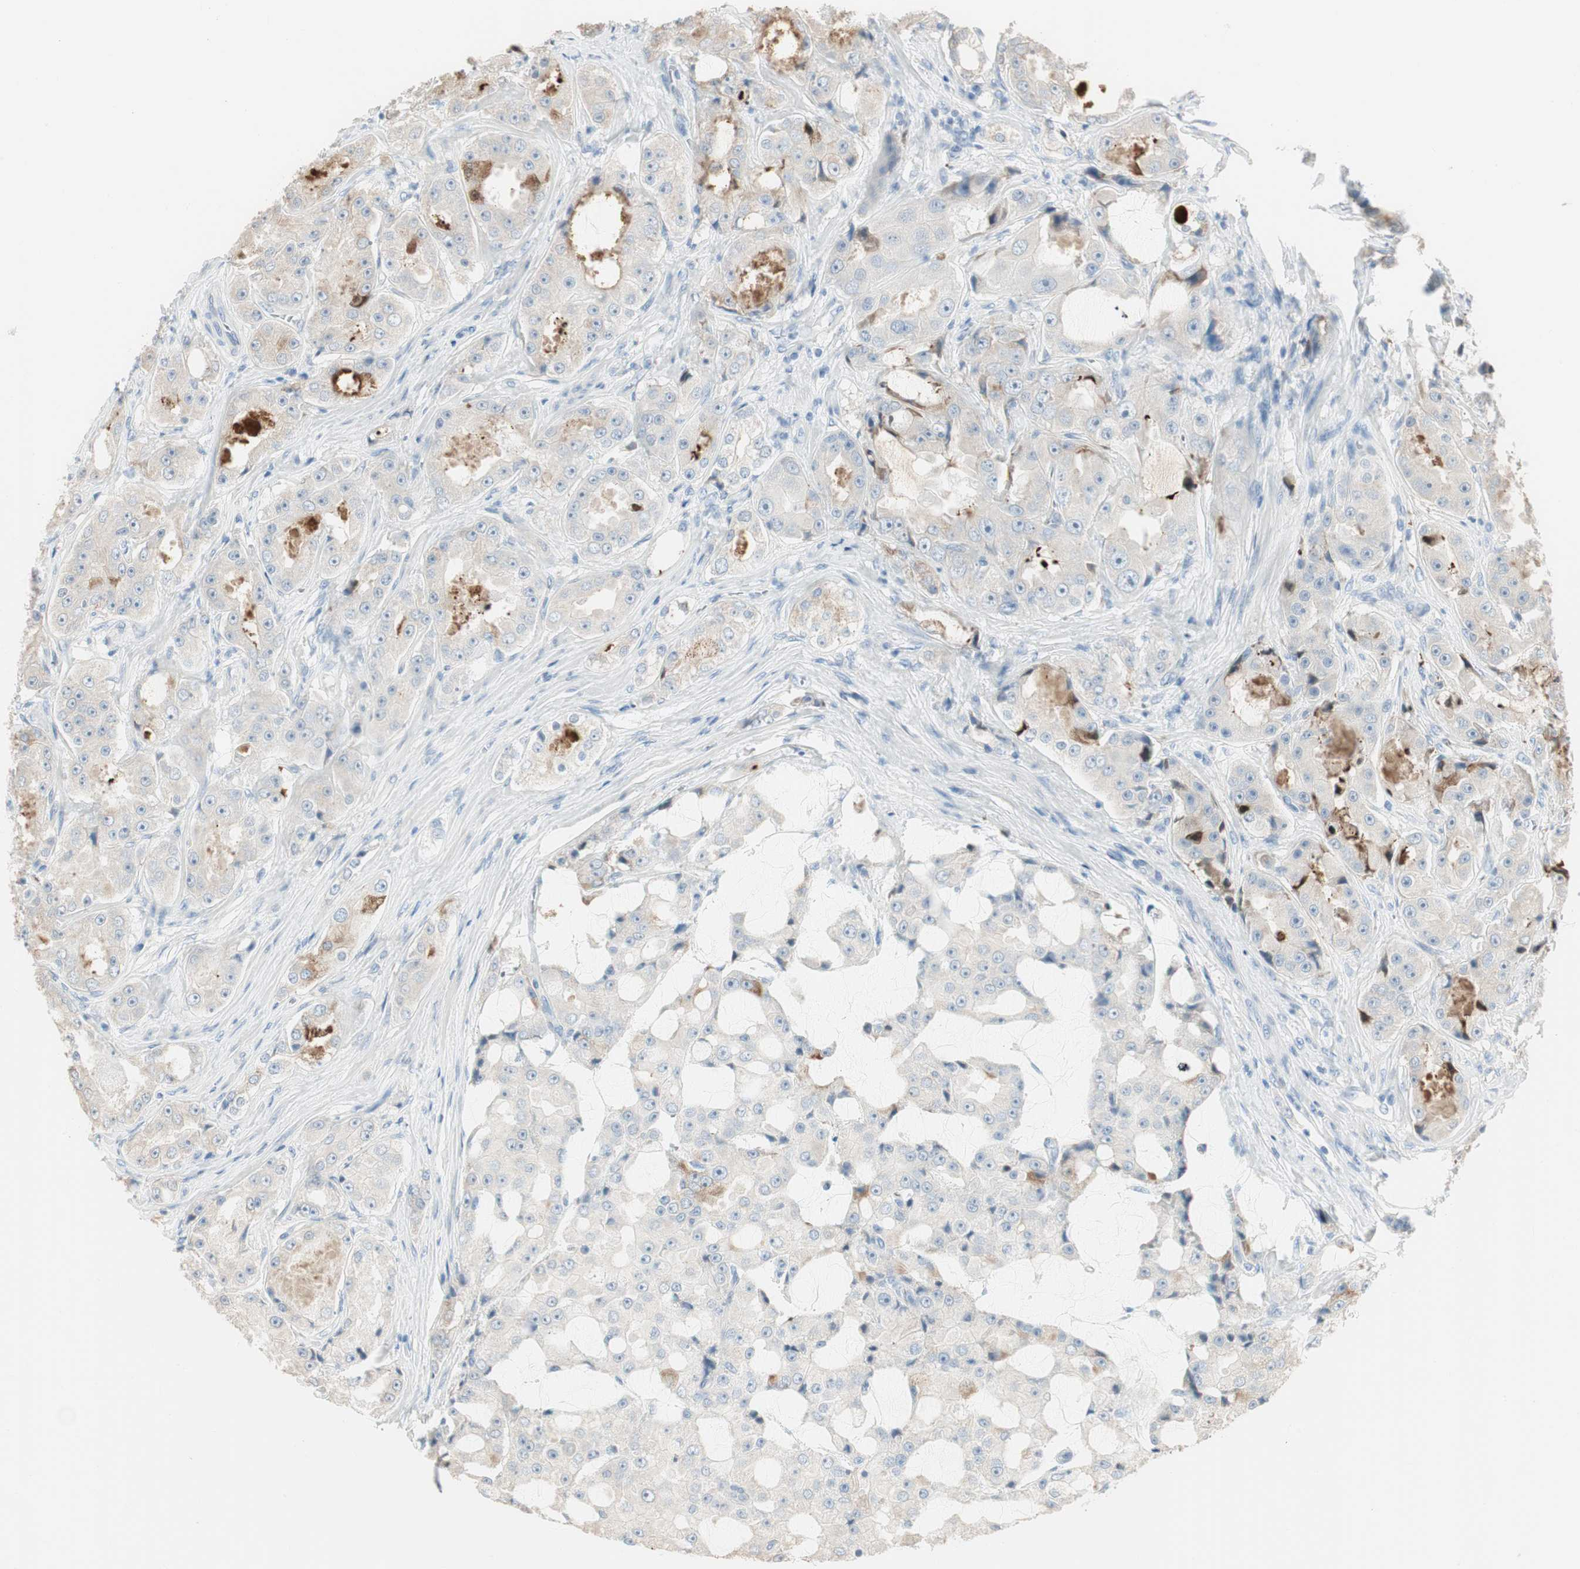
{"staining": {"intensity": "moderate", "quantity": "<25%", "location": "cytoplasmic/membranous"}, "tissue": "prostate cancer", "cell_type": "Tumor cells", "image_type": "cancer", "snomed": [{"axis": "morphology", "description": "Adenocarcinoma, High grade"}, {"axis": "topography", "description": "Prostate"}], "caption": "Immunohistochemical staining of human prostate cancer shows moderate cytoplasmic/membranous protein staining in approximately <25% of tumor cells.", "gene": "SPINK4", "patient": {"sex": "male", "age": 73}}